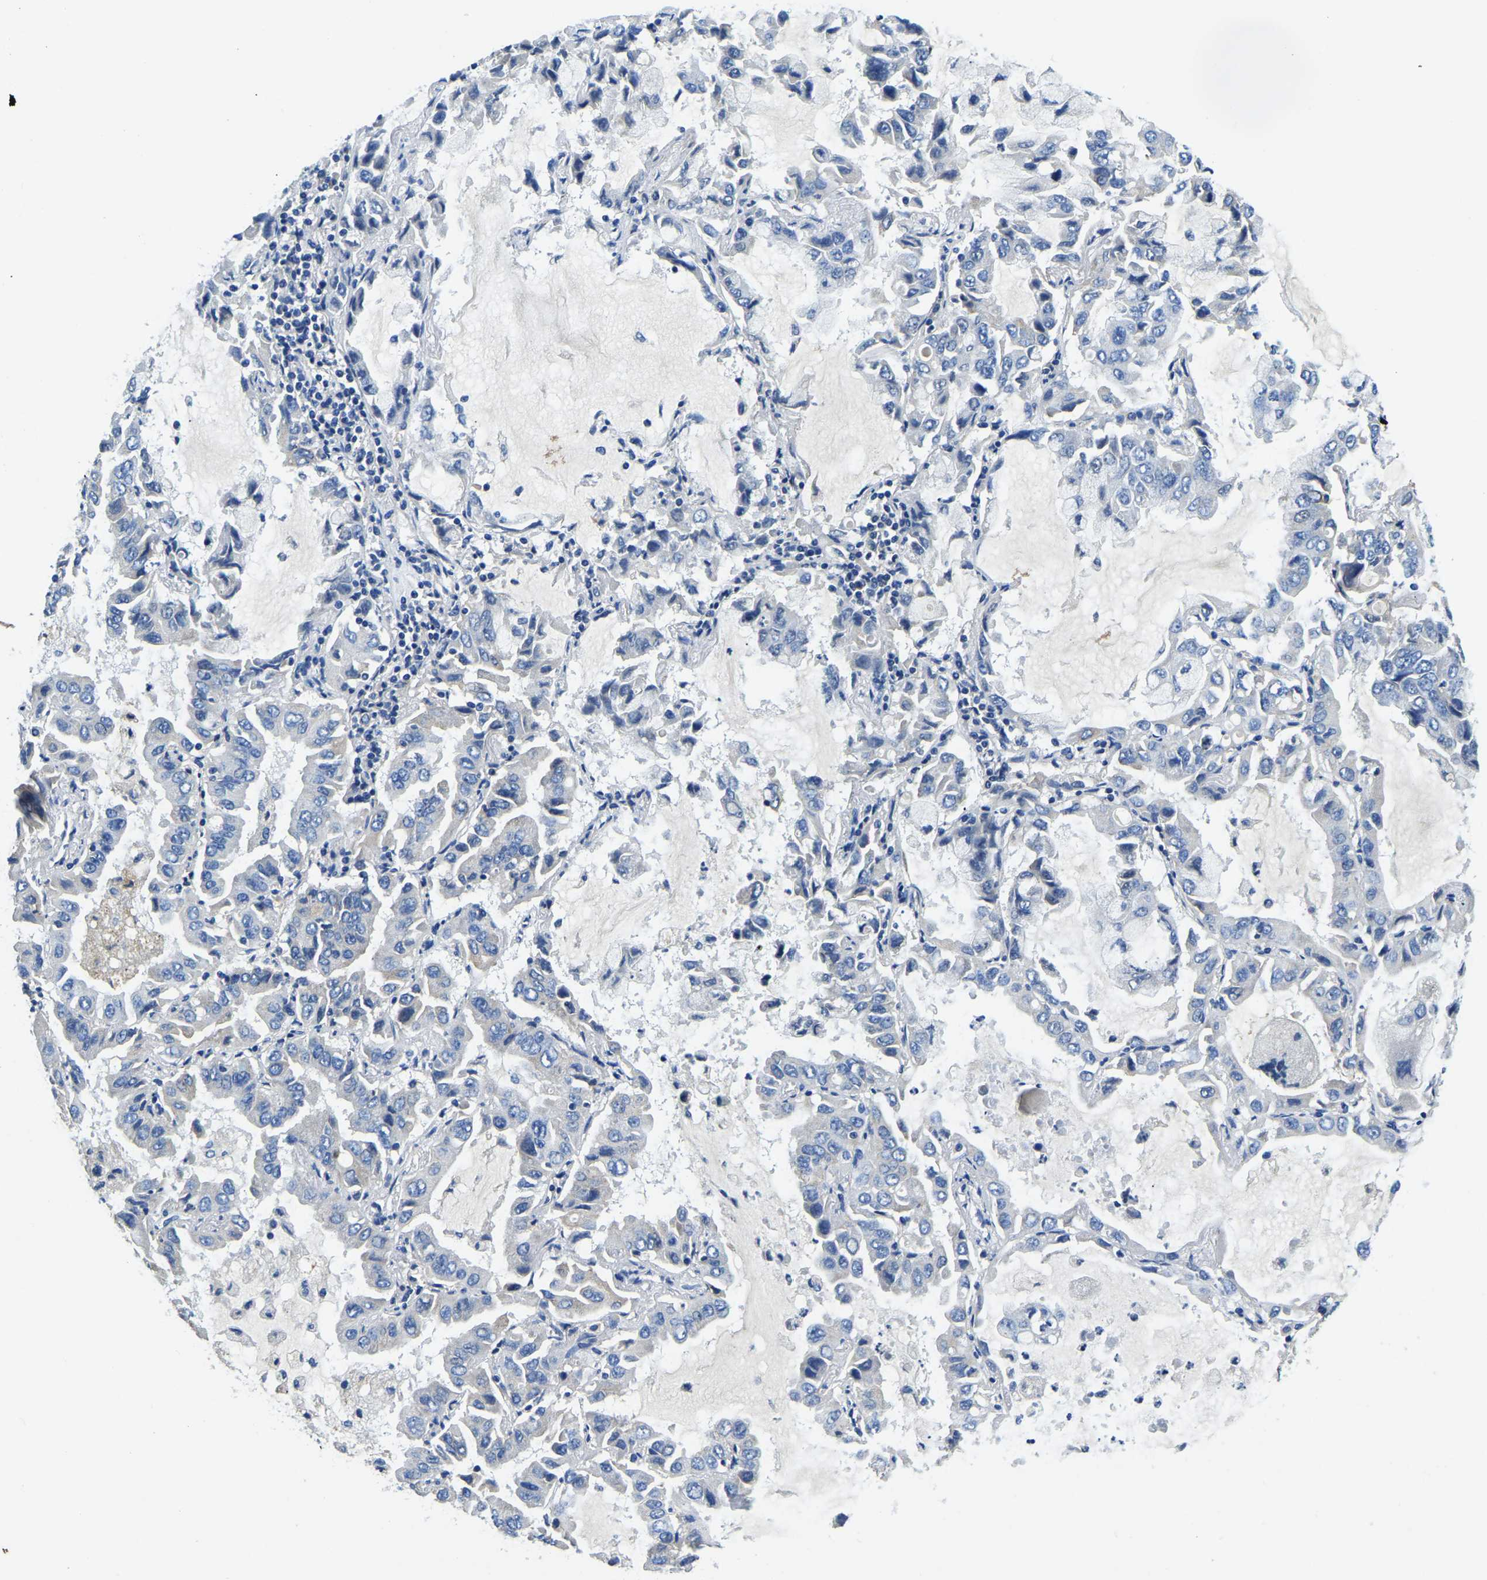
{"staining": {"intensity": "negative", "quantity": "none", "location": "none"}, "tissue": "lung cancer", "cell_type": "Tumor cells", "image_type": "cancer", "snomed": [{"axis": "morphology", "description": "Adenocarcinoma, NOS"}, {"axis": "topography", "description": "Lung"}], "caption": "Histopathology image shows no protein expression in tumor cells of adenocarcinoma (lung) tissue.", "gene": "STAT2", "patient": {"sex": "male", "age": 64}}